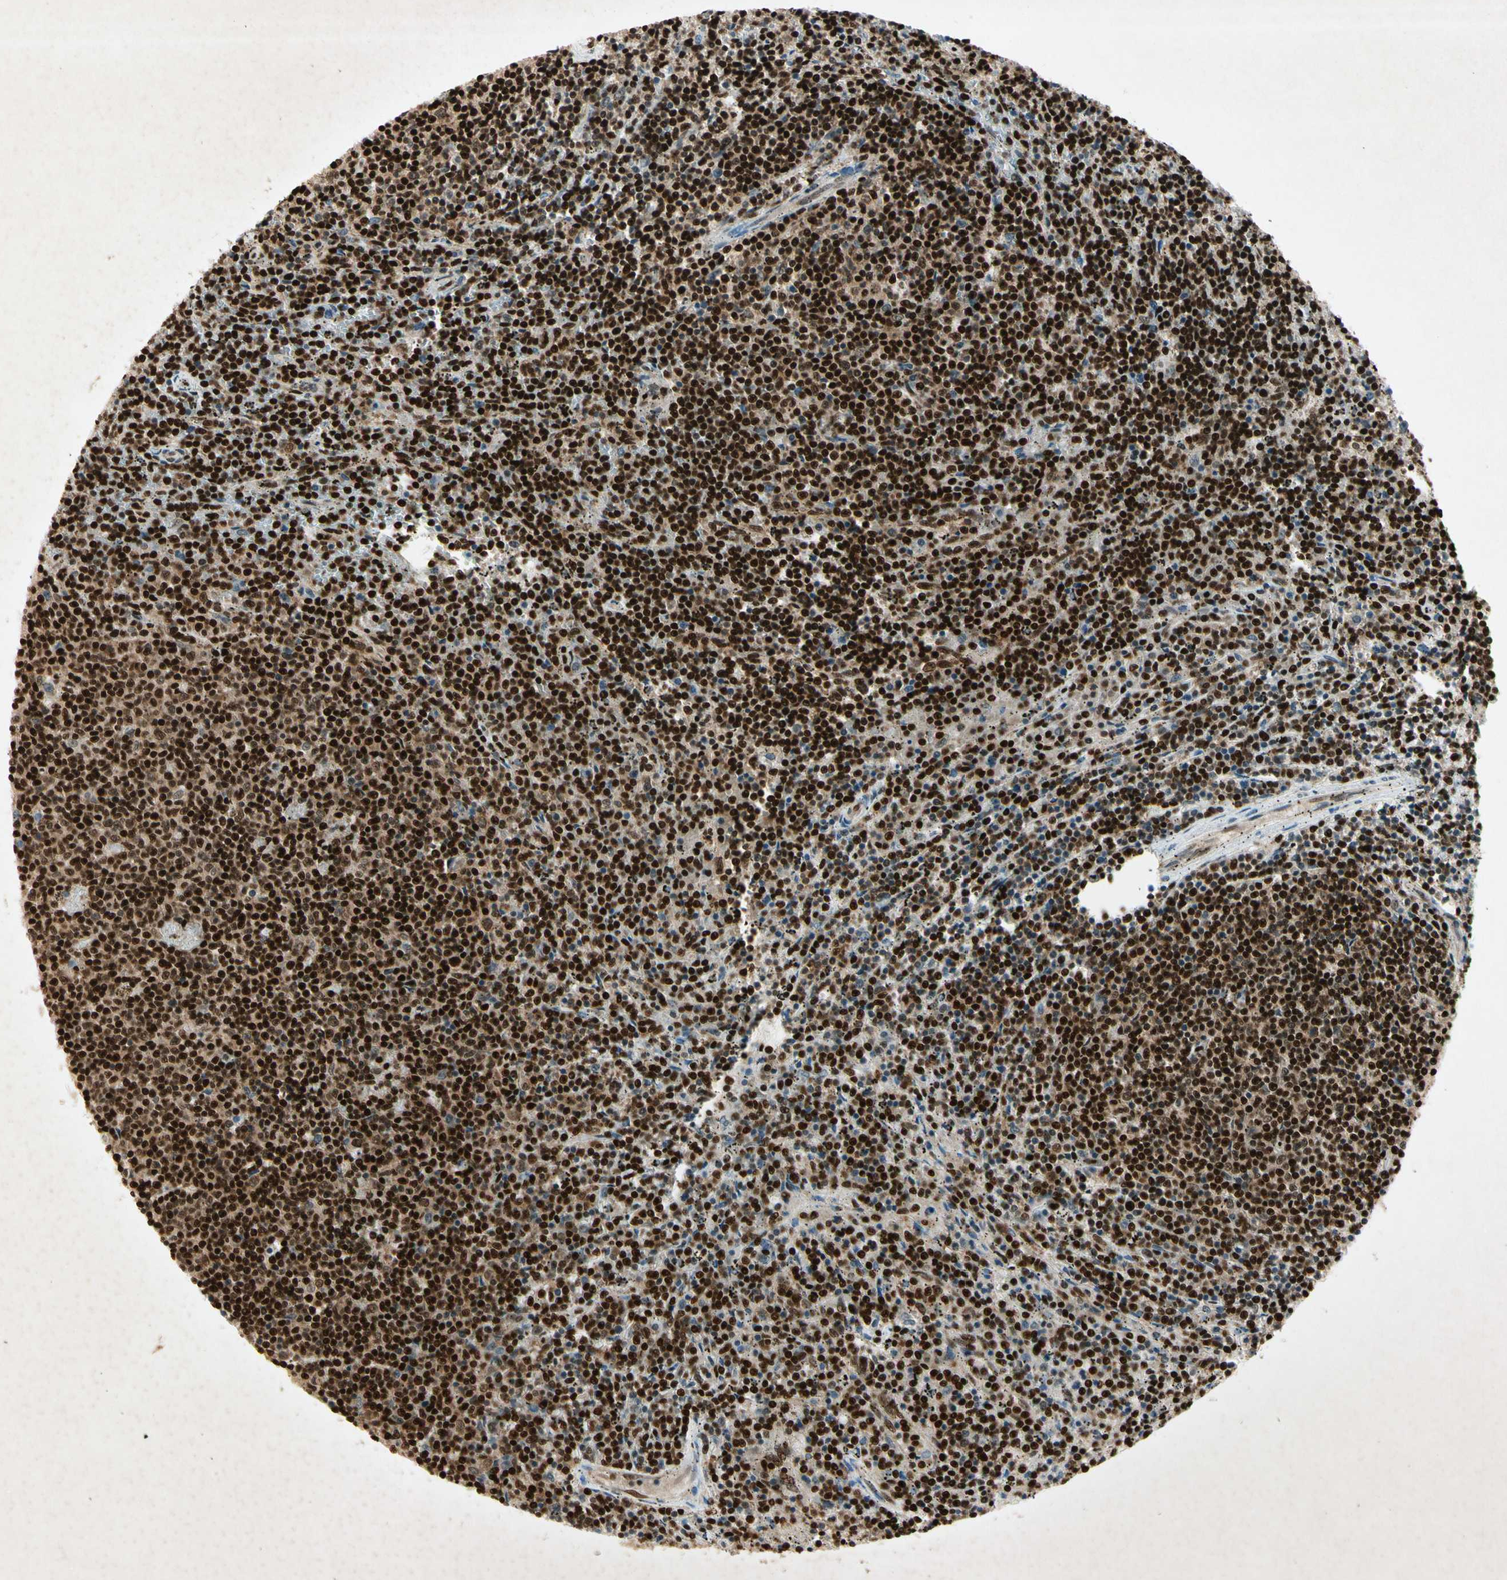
{"staining": {"intensity": "strong", "quantity": ">75%", "location": "cytoplasmic/membranous,nuclear"}, "tissue": "lymphoma", "cell_type": "Tumor cells", "image_type": "cancer", "snomed": [{"axis": "morphology", "description": "Malignant lymphoma, non-Hodgkin's type, Low grade"}, {"axis": "topography", "description": "Spleen"}], "caption": "Immunohistochemistry (IHC) of lymphoma displays high levels of strong cytoplasmic/membranous and nuclear expression in approximately >75% of tumor cells.", "gene": "RNF43", "patient": {"sex": "female", "age": 50}}